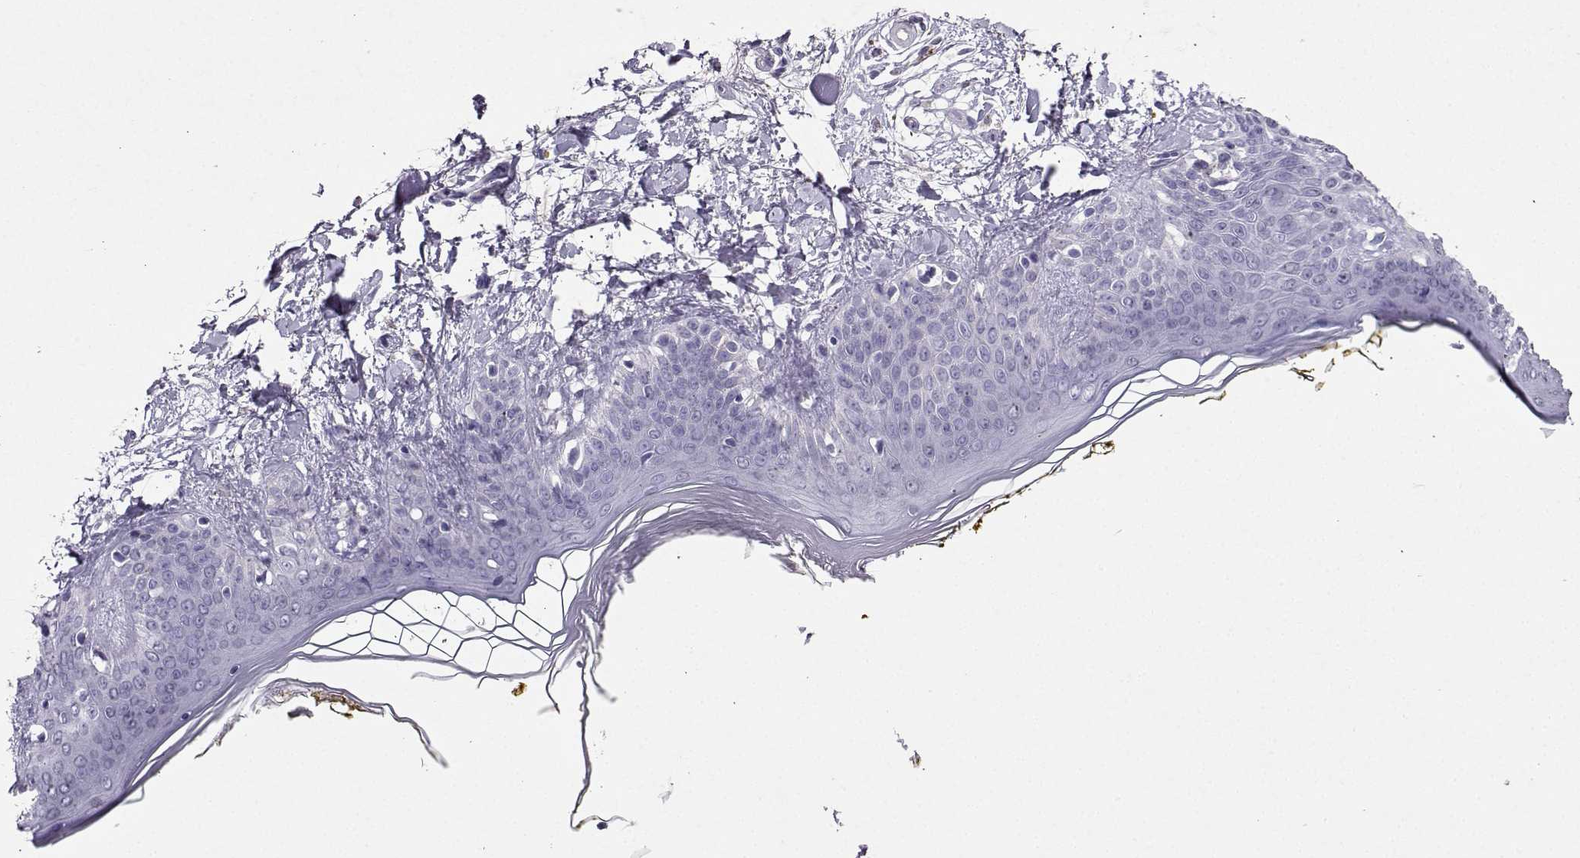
{"staining": {"intensity": "negative", "quantity": "none", "location": "none"}, "tissue": "skin", "cell_type": "Fibroblasts", "image_type": "normal", "snomed": [{"axis": "morphology", "description": "Normal tissue, NOS"}, {"axis": "topography", "description": "Skin"}], "caption": "The histopathology image demonstrates no staining of fibroblasts in normal skin. (Immunohistochemistry, brightfield microscopy, high magnification).", "gene": "GRIK4", "patient": {"sex": "female", "age": 34}}